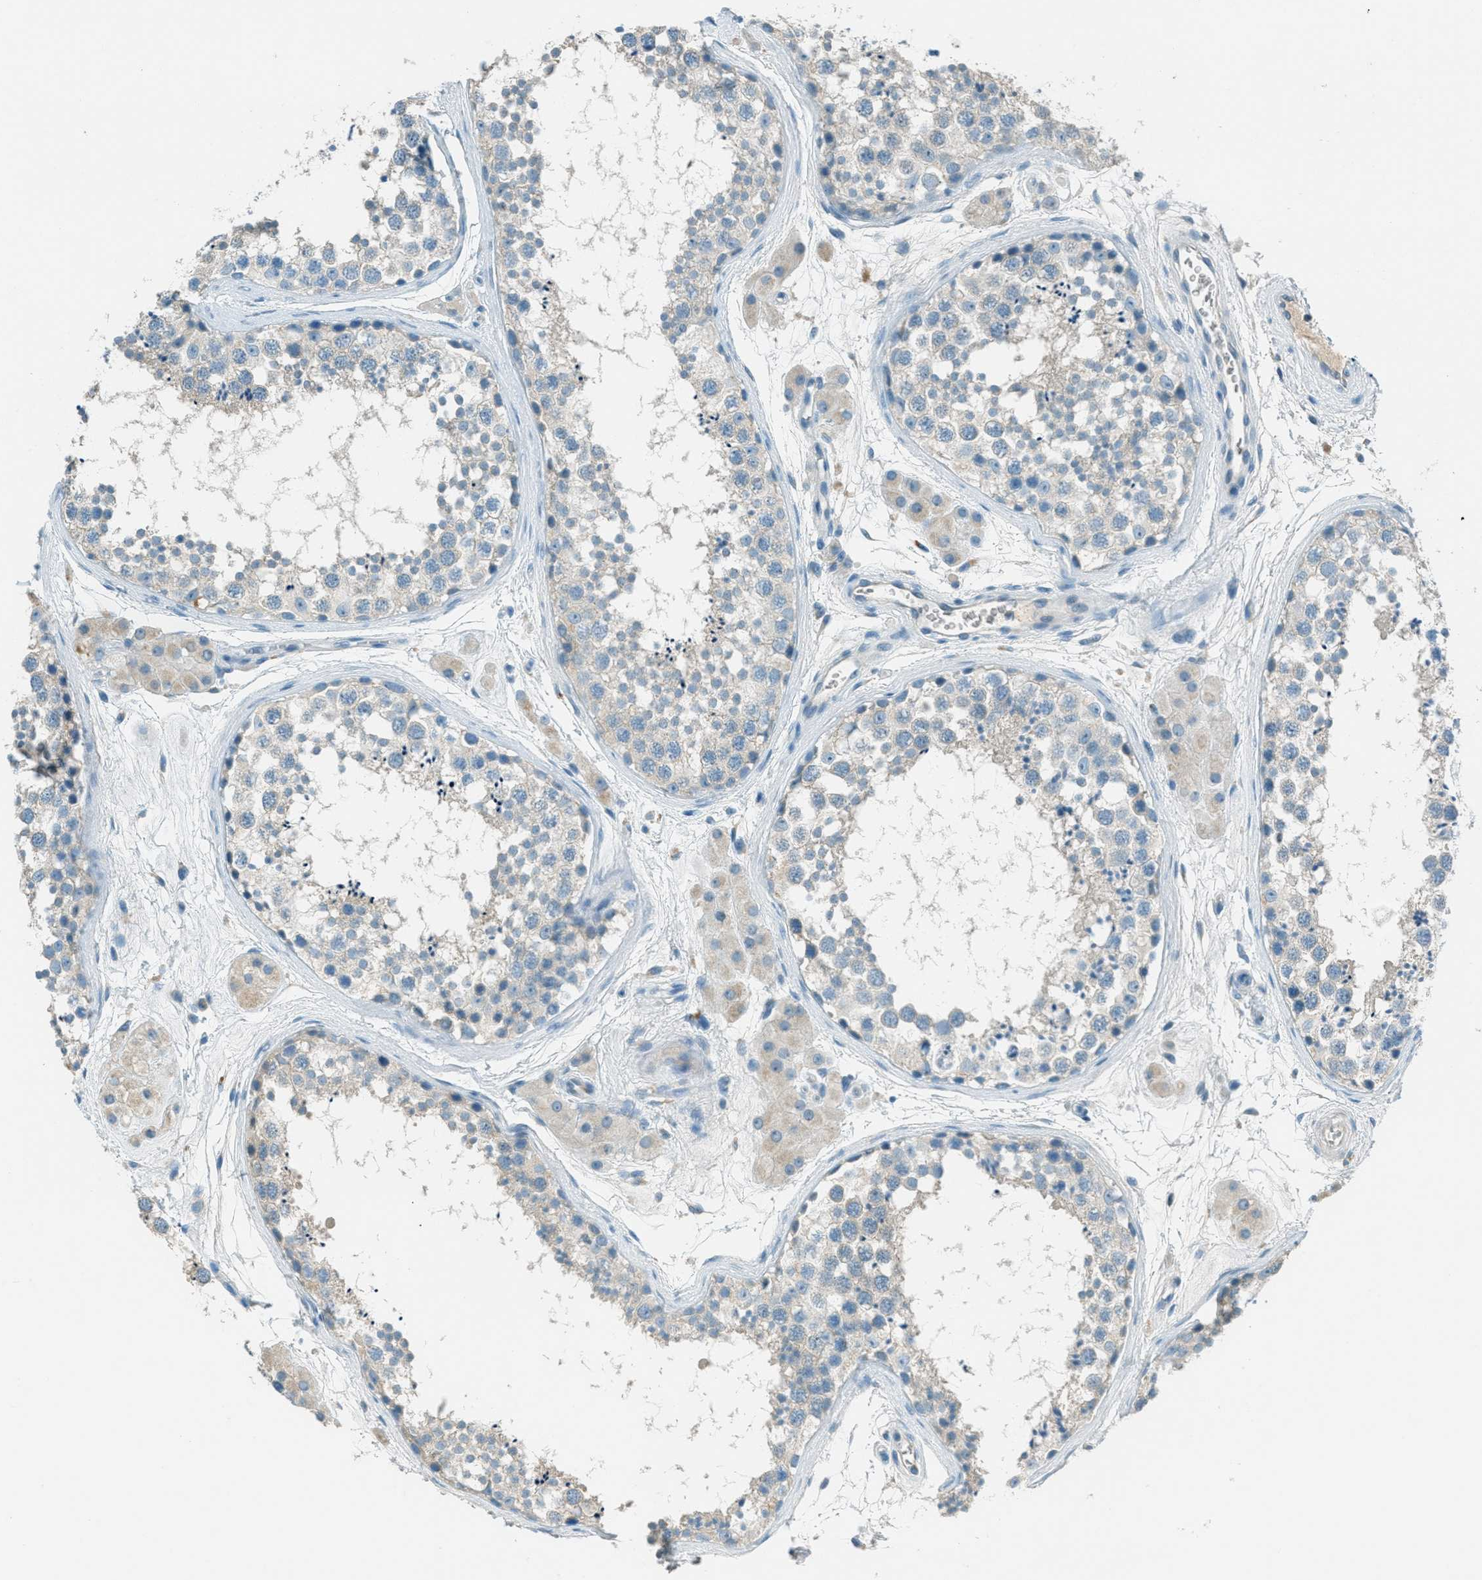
{"staining": {"intensity": "weak", "quantity": "<25%", "location": "cytoplasmic/membranous"}, "tissue": "testis", "cell_type": "Cells in seminiferous ducts", "image_type": "normal", "snomed": [{"axis": "morphology", "description": "Normal tissue, NOS"}, {"axis": "topography", "description": "Testis"}], "caption": "Immunohistochemical staining of normal human testis exhibits no significant expression in cells in seminiferous ducts.", "gene": "MSLN", "patient": {"sex": "male", "age": 56}}